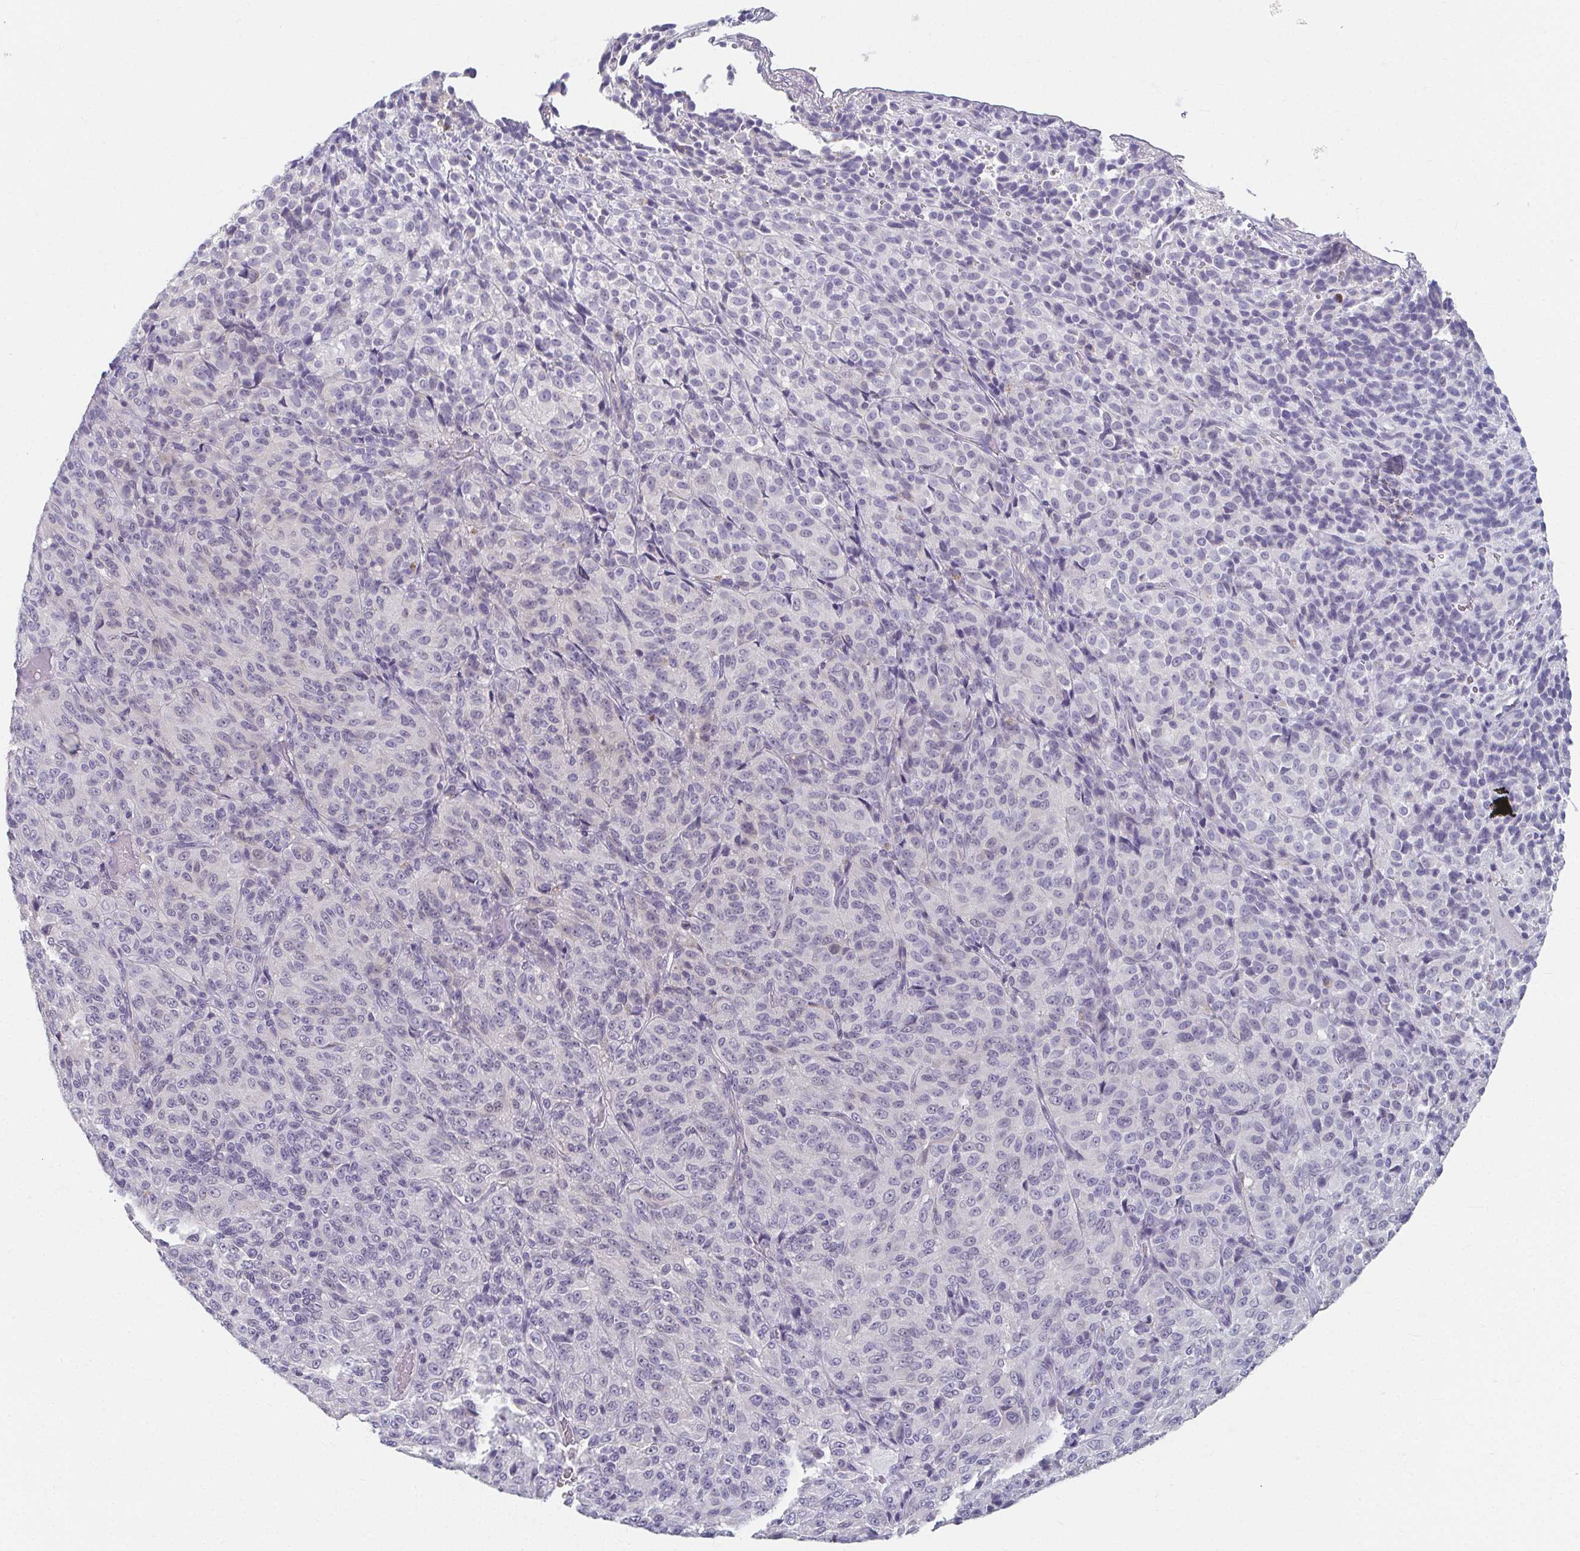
{"staining": {"intensity": "negative", "quantity": "none", "location": "none"}, "tissue": "melanoma", "cell_type": "Tumor cells", "image_type": "cancer", "snomed": [{"axis": "morphology", "description": "Malignant melanoma, Metastatic site"}, {"axis": "topography", "description": "Brain"}], "caption": "Protein analysis of melanoma displays no significant staining in tumor cells. (Stains: DAB immunohistochemistry (IHC) with hematoxylin counter stain, Microscopy: brightfield microscopy at high magnification).", "gene": "CAMKV", "patient": {"sex": "female", "age": 56}}